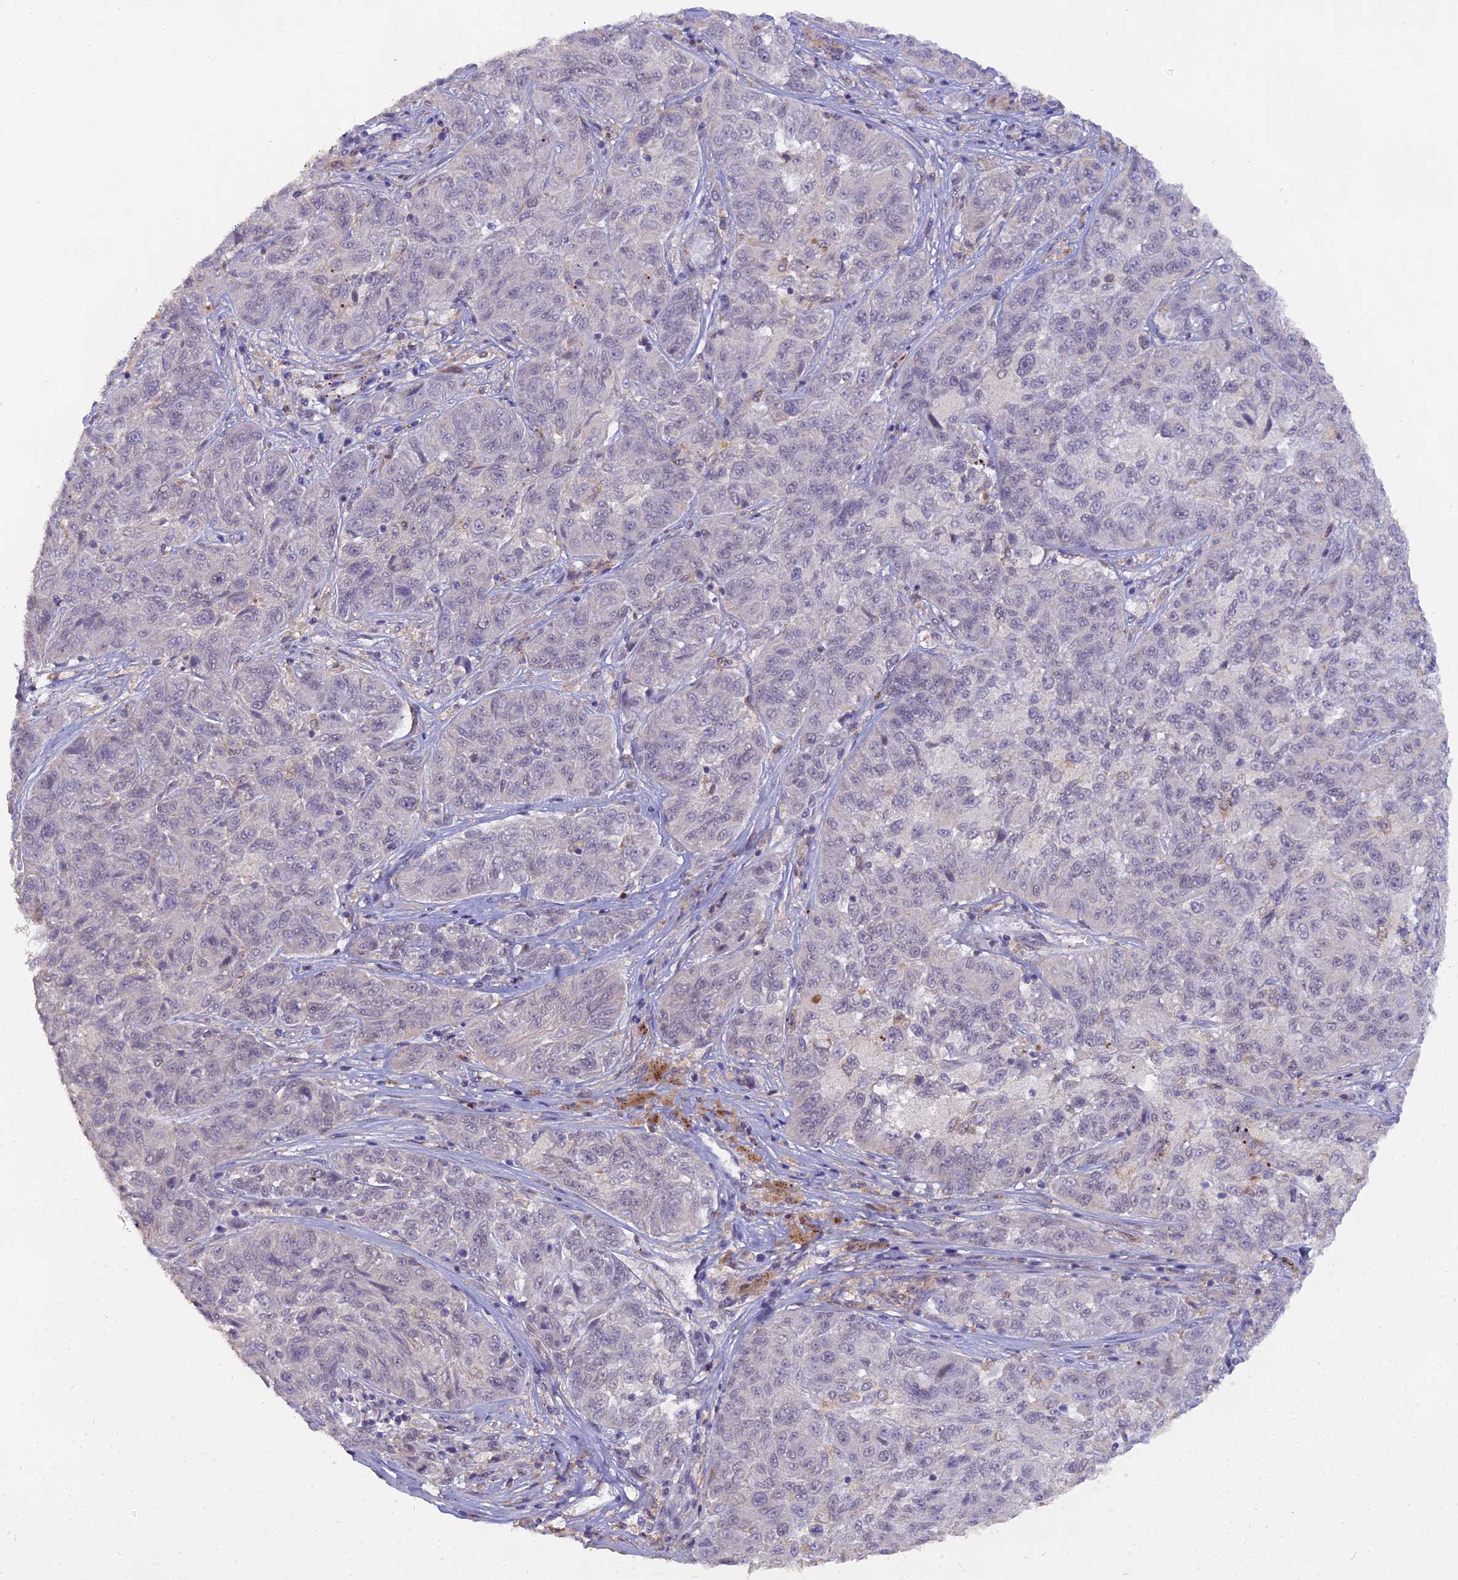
{"staining": {"intensity": "negative", "quantity": "none", "location": "none"}, "tissue": "melanoma", "cell_type": "Tumor cells", "image_type": "cancer", "snomed": [{"axis": "morphology", "description": "Malignant melanoma, NOS"}, {"axis": "topography", "description": "Skin"}], "caption": "Melanoma was stained to show a protein in brown. There is no significant staining in tumor cells. (DAB (3,3'-diaminobenzidine) immunohistochemistry, high magnification).", "gene": "BLNK", "patient": {"sex": "male", "age": 53}}